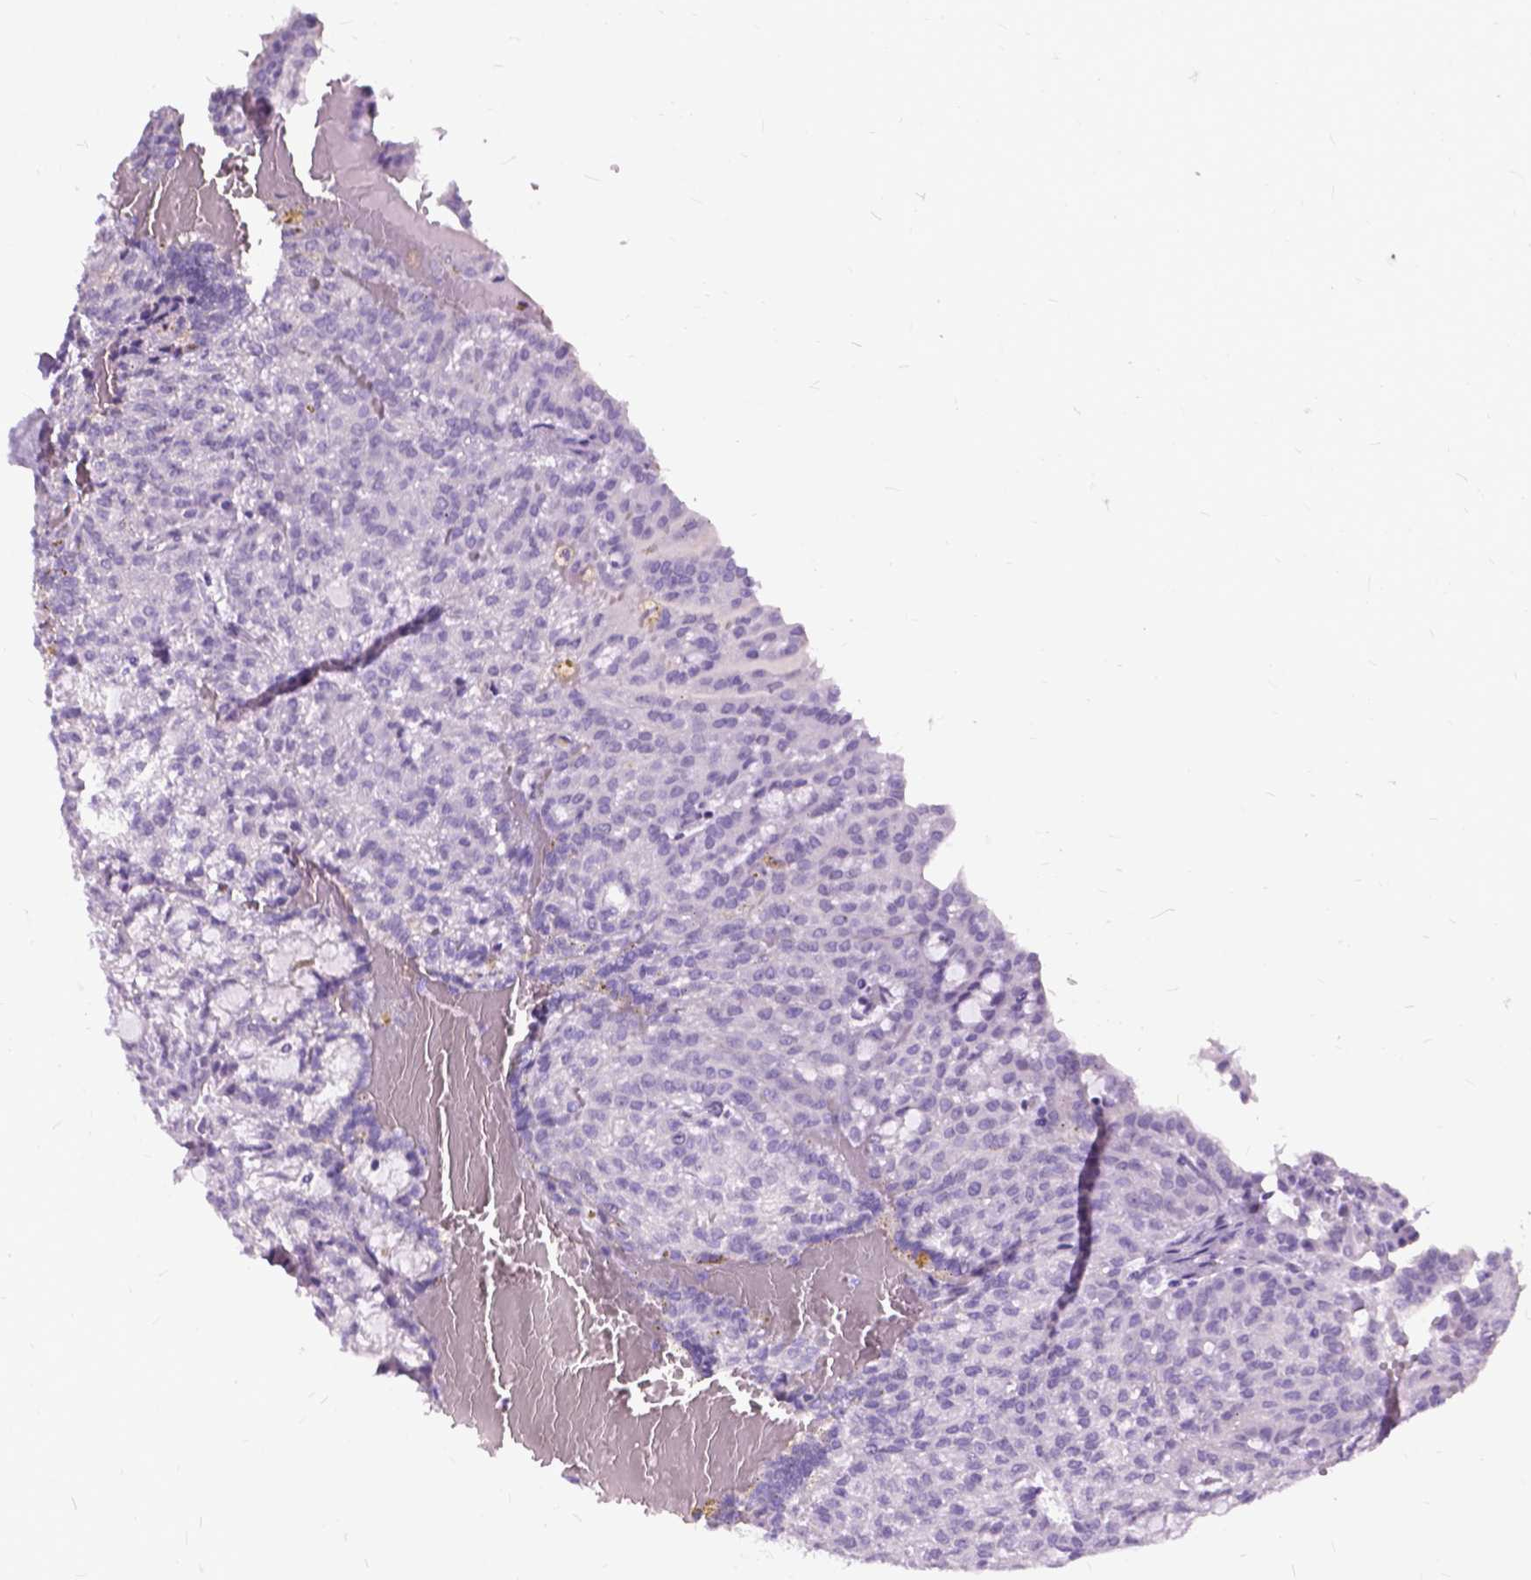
{"staining": {"intensity": "negative", "quantity": "none", "location": "none"}, "tissue": "renal cancer", "cell_type": "Tumor cells", "image_type": "cancer", "snomed": [{"axis": "morphology", "description": "Adenocarcinoma, NOS"}, {"axis": "topography", "description": "Kidney"}], "caption": "A photomicrograph of renal adenocarcinoma stained for a protein reveals no brown staining in tumor cells. Nuclei are stained in blue.", "gene": "PROB1", "patient": {"sex": "male", "age": 63}}